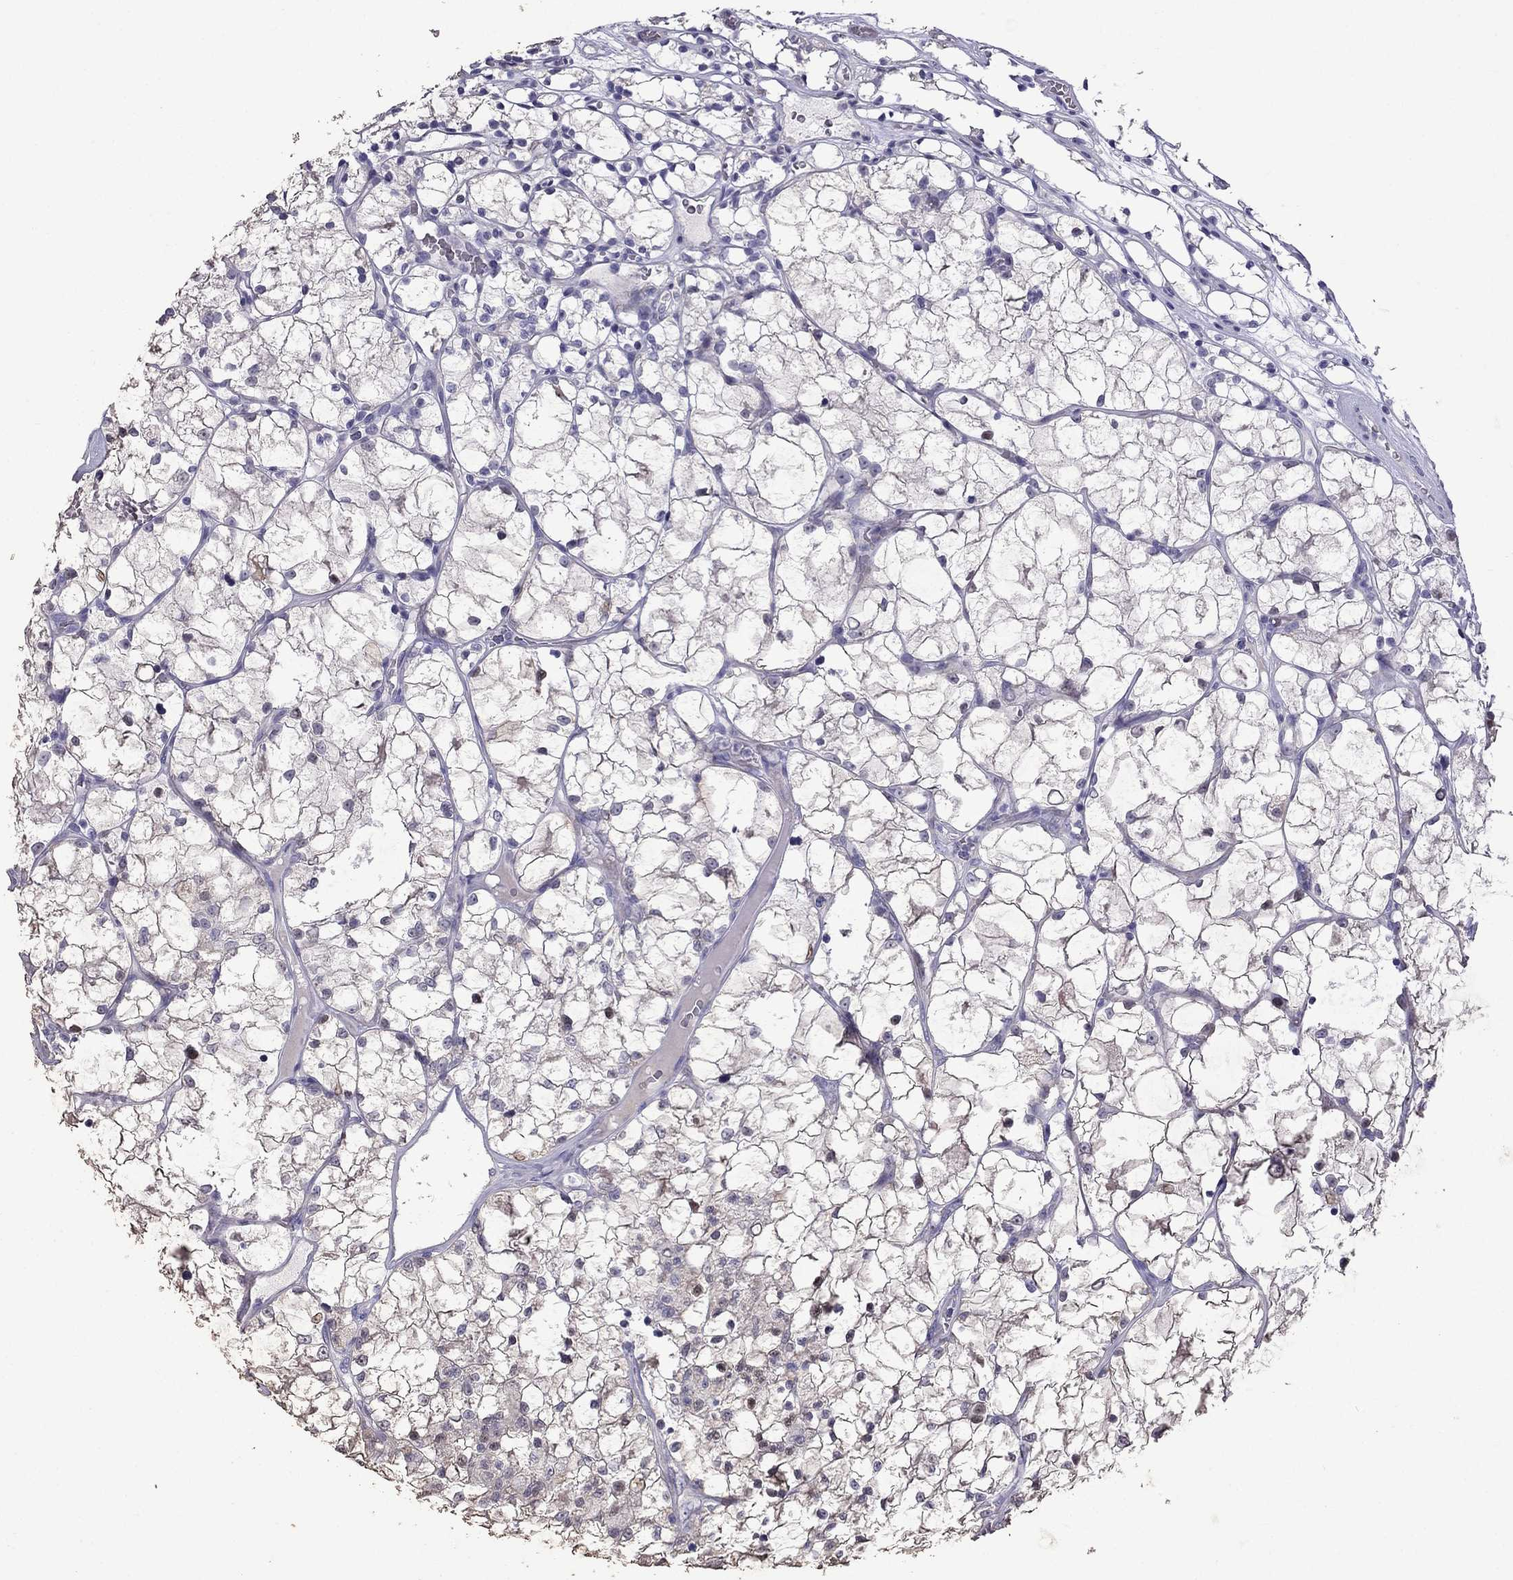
{"staining": {"intensity": "negative", "quantity": "none", "location": "none"}, "tissue": "renal cancer", "cell_type": "Tumor cells", "image_type": "cancer", "snomed": [{"axis": "morphology", "description": "Adenocarcinoma, NOS"}, {"axis": "topography", "description": "Kidney"}], "caption": "The image shows no significant staining in tumor cells of renal cancer (adenocarcinoma).", "gene": "AK5", "patient": {"sex": "female", "age": 69}}